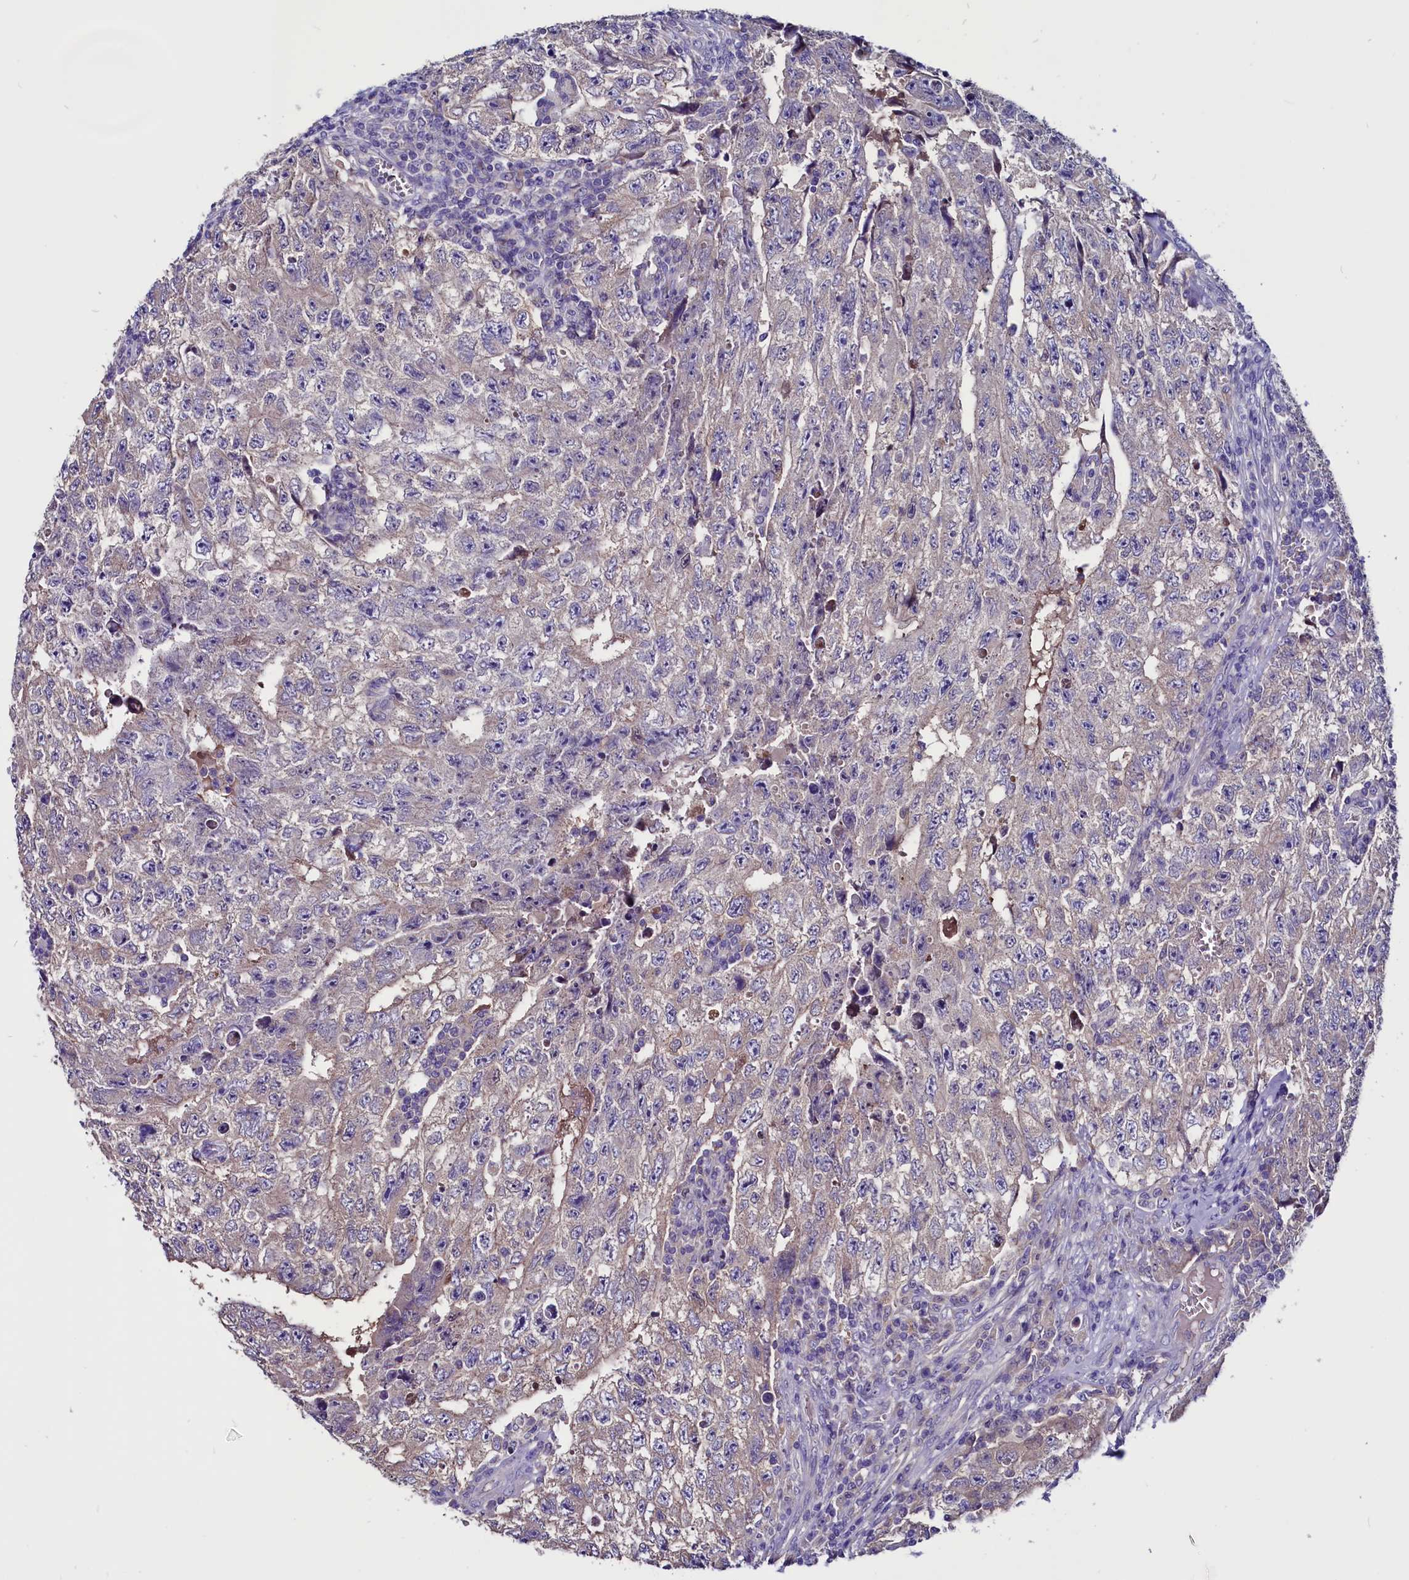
{"staining": {"intensity": "negative", "quantity": "none", "location": "none"}, "tissue": "testis cancer", "cell_type": "Tumor cells", "image_type": "cancer", "snomed": [{"axis": "morphology", "description": "Carcinoma, Embryonal, NOS"}, {"axis": "topography", "description": "Testis"}], "caption": "IHC micrograph of testis embryonal carcinoma stained for a protein (brown), which displays no staining in tumor cells. The staining was performed using DAB to visualize the protein expression in brown, while the nuclei were stained in blue with hematoxylin (Magnification: 20x).", "gene": "CCBE1", "patient": {"sex": "male", "age": 17}}